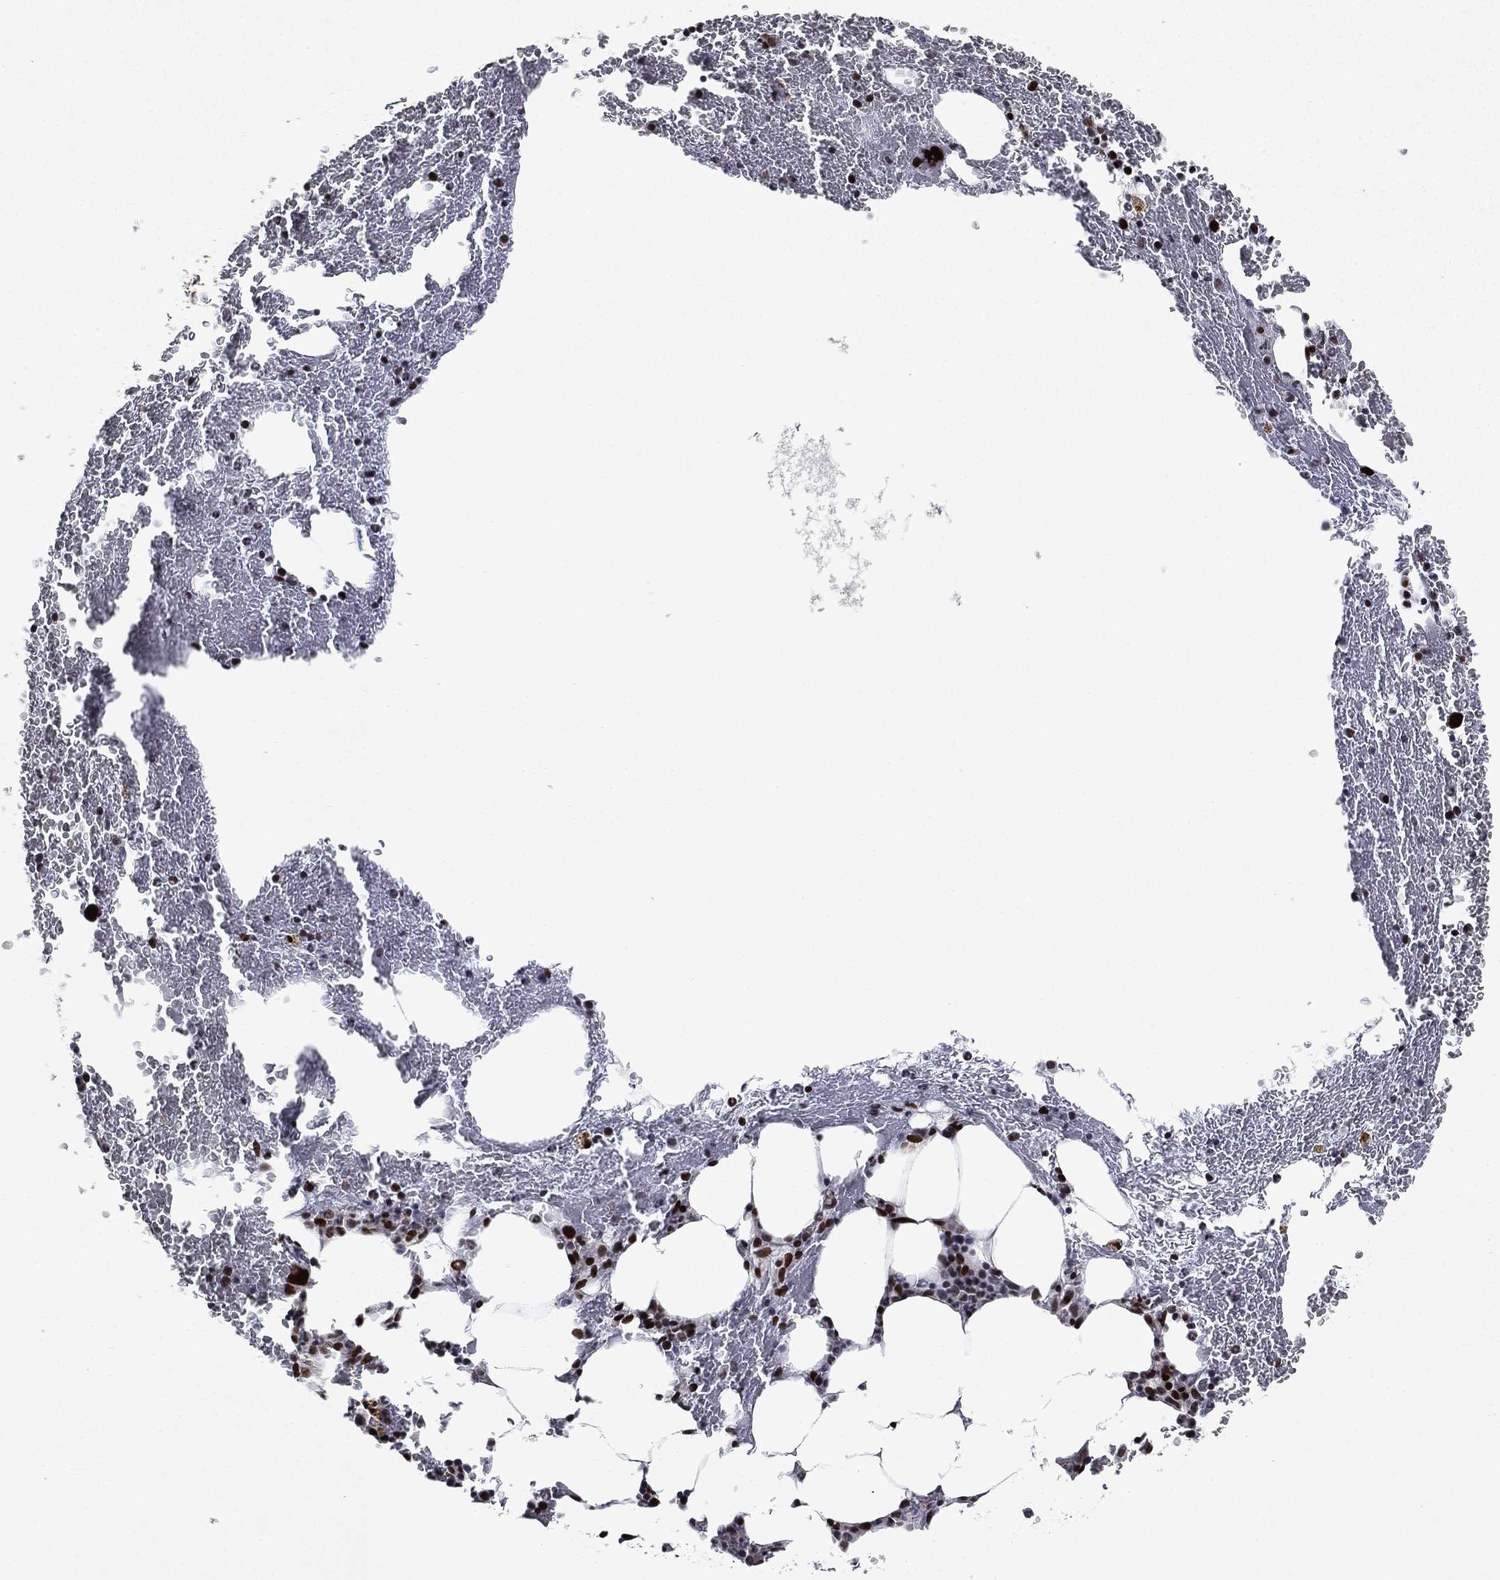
{"staining": {"intensity": "strong", "quantity": "<25%", "location": "nuclear"}, "tissue": "bone marrow", "cell_type": "Hematopoietic cells", "image_type": "normal", "snomed": [{"axis": "morphology", "description": "Normal tissue, NOS"}, {"axis": "topography", "description": "Bone marrow"}], "caption": "A medium amount of strong nuclear staining is seen in approximately <25% of hematopoietic cells in unremarkable bone marrow.", "gene": "RTF1", "patient": {"sex": "female", "age": 67}}